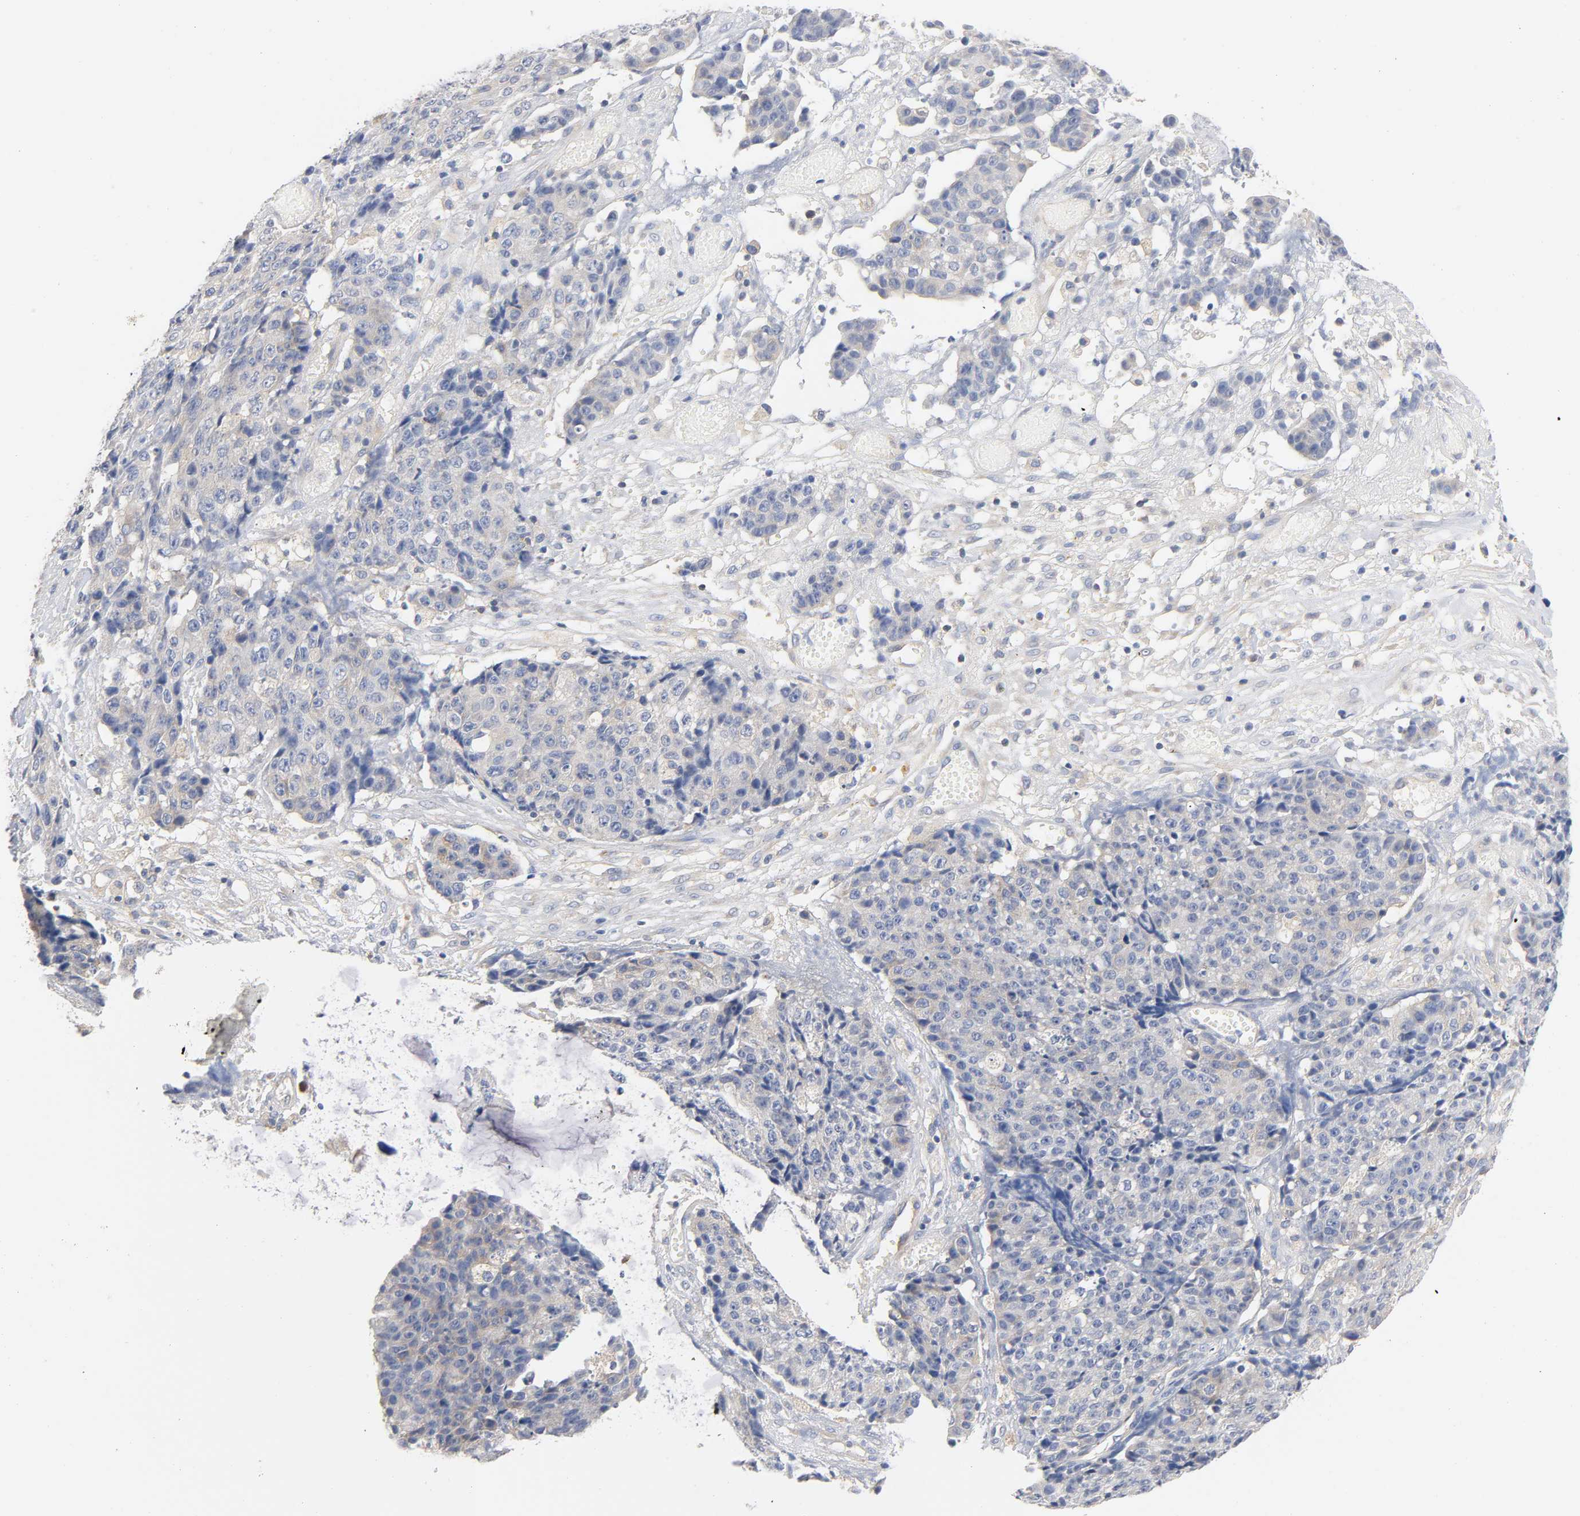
{"staining": {"intensity": "weak", "quantity": "<25%", "location": "cytoplasmic/membranous"}, "tissue": "ovarian cancer", "cell_type": "Tumor cells", "image_type": "cancer", "snomed": [{"axis": "morphology", "description": "Carcinoma, endometroid"}, {"axis": "topography", "description": "Ovary"}], "caption": "Ovarian cancer (endometroid carcinoma) was stained to show a protein in brown. There is no significant positivity in tumor cells. (IHC, brightfield microscopy, high magnification).", "gene": "MALT1", "patient": {"sex": "female", "age": 42}}